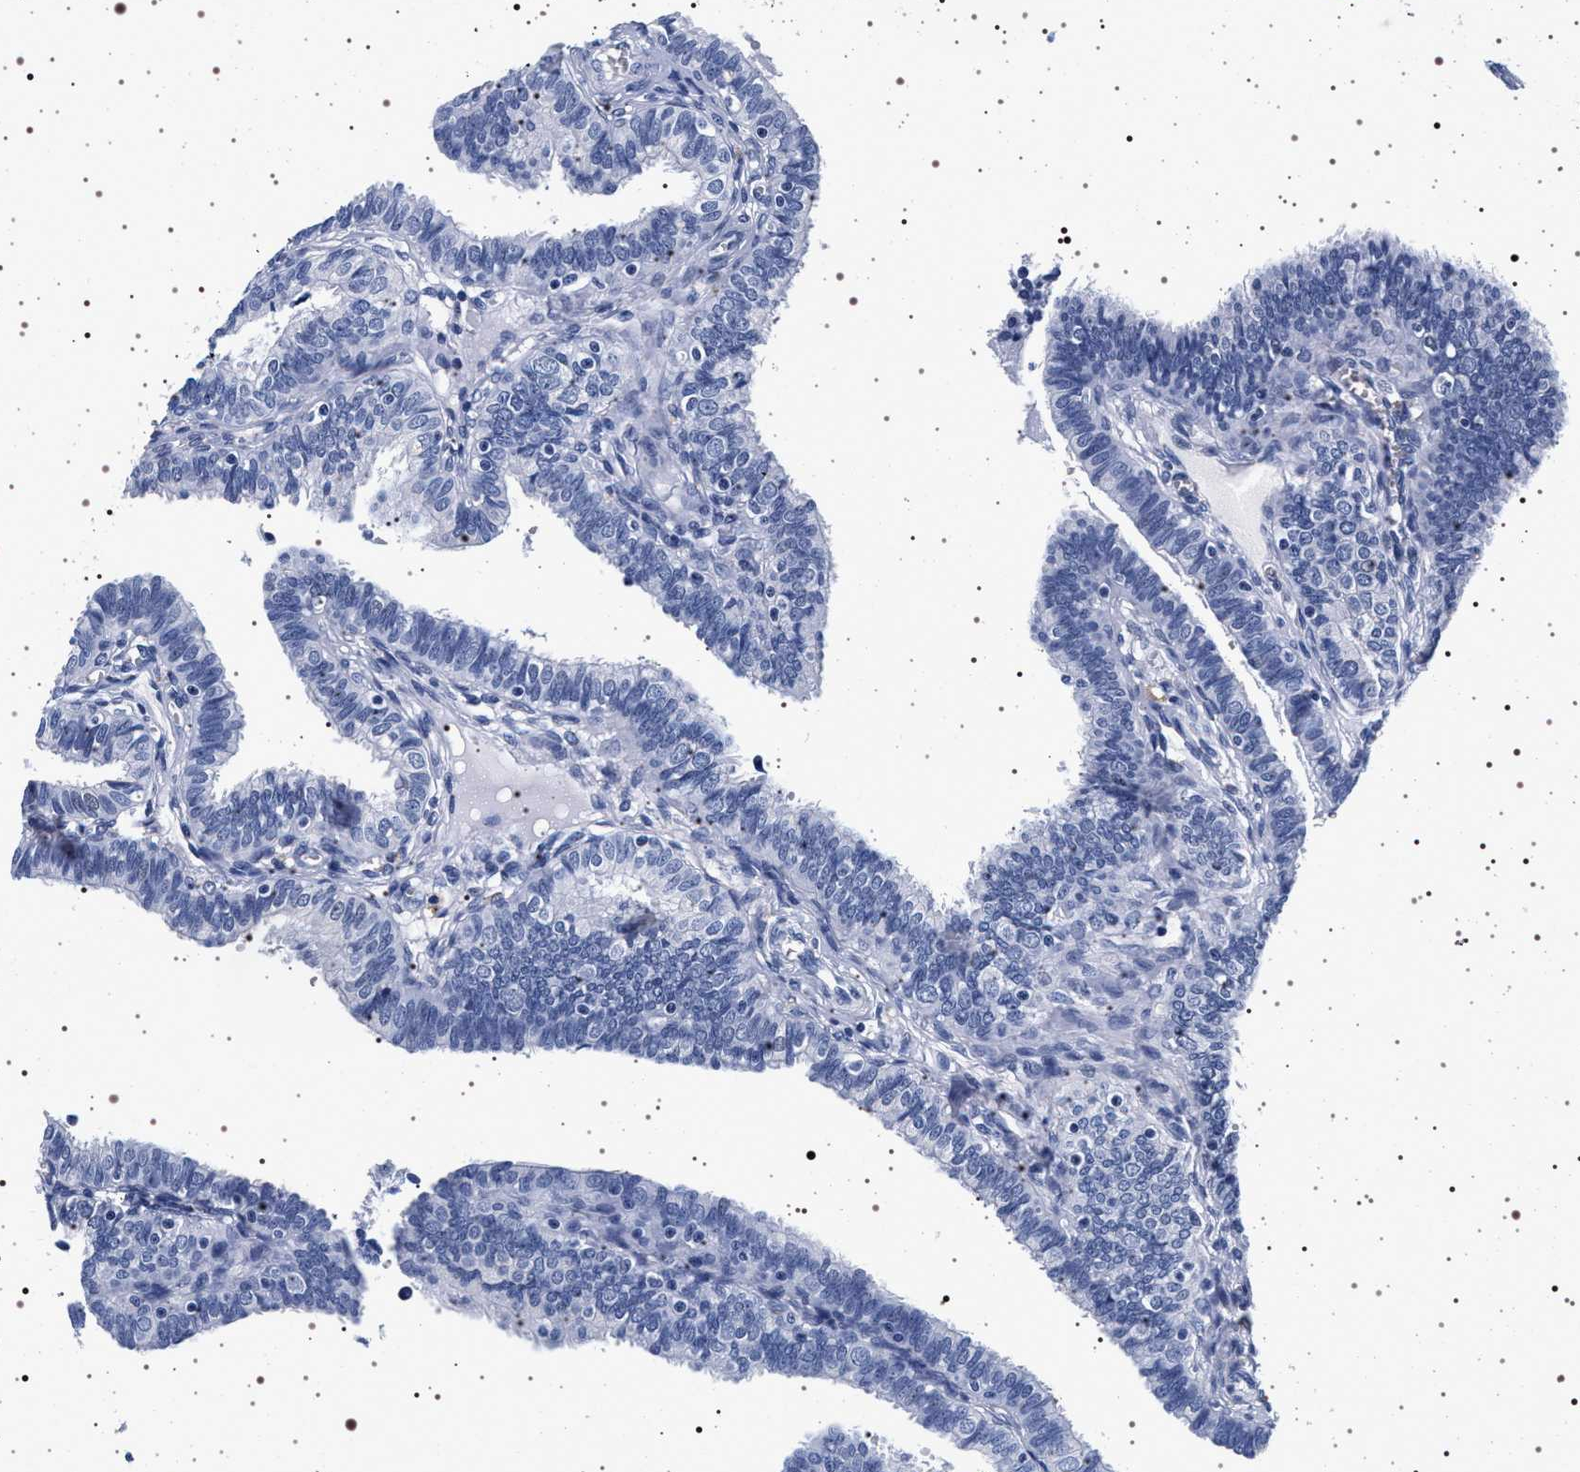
{"staining": {"intensity": "negative", "quantity": "none", "location": "none"}, "tissue": "fallopian tube", "cell_type": "Glandular cells", "image_type": "normal", "snomed": [{"axis": "morphology", "description": "Normal tissue, NOS"}, {"axis": "topography", "description": "Fallopian tube"}], "caption": "A photomicrograph of fallopian tube stained for a protein reveals no brown staining in glandular cells.", "gene": "SYN1", "patient": {"sex": "female", "age": 46}}